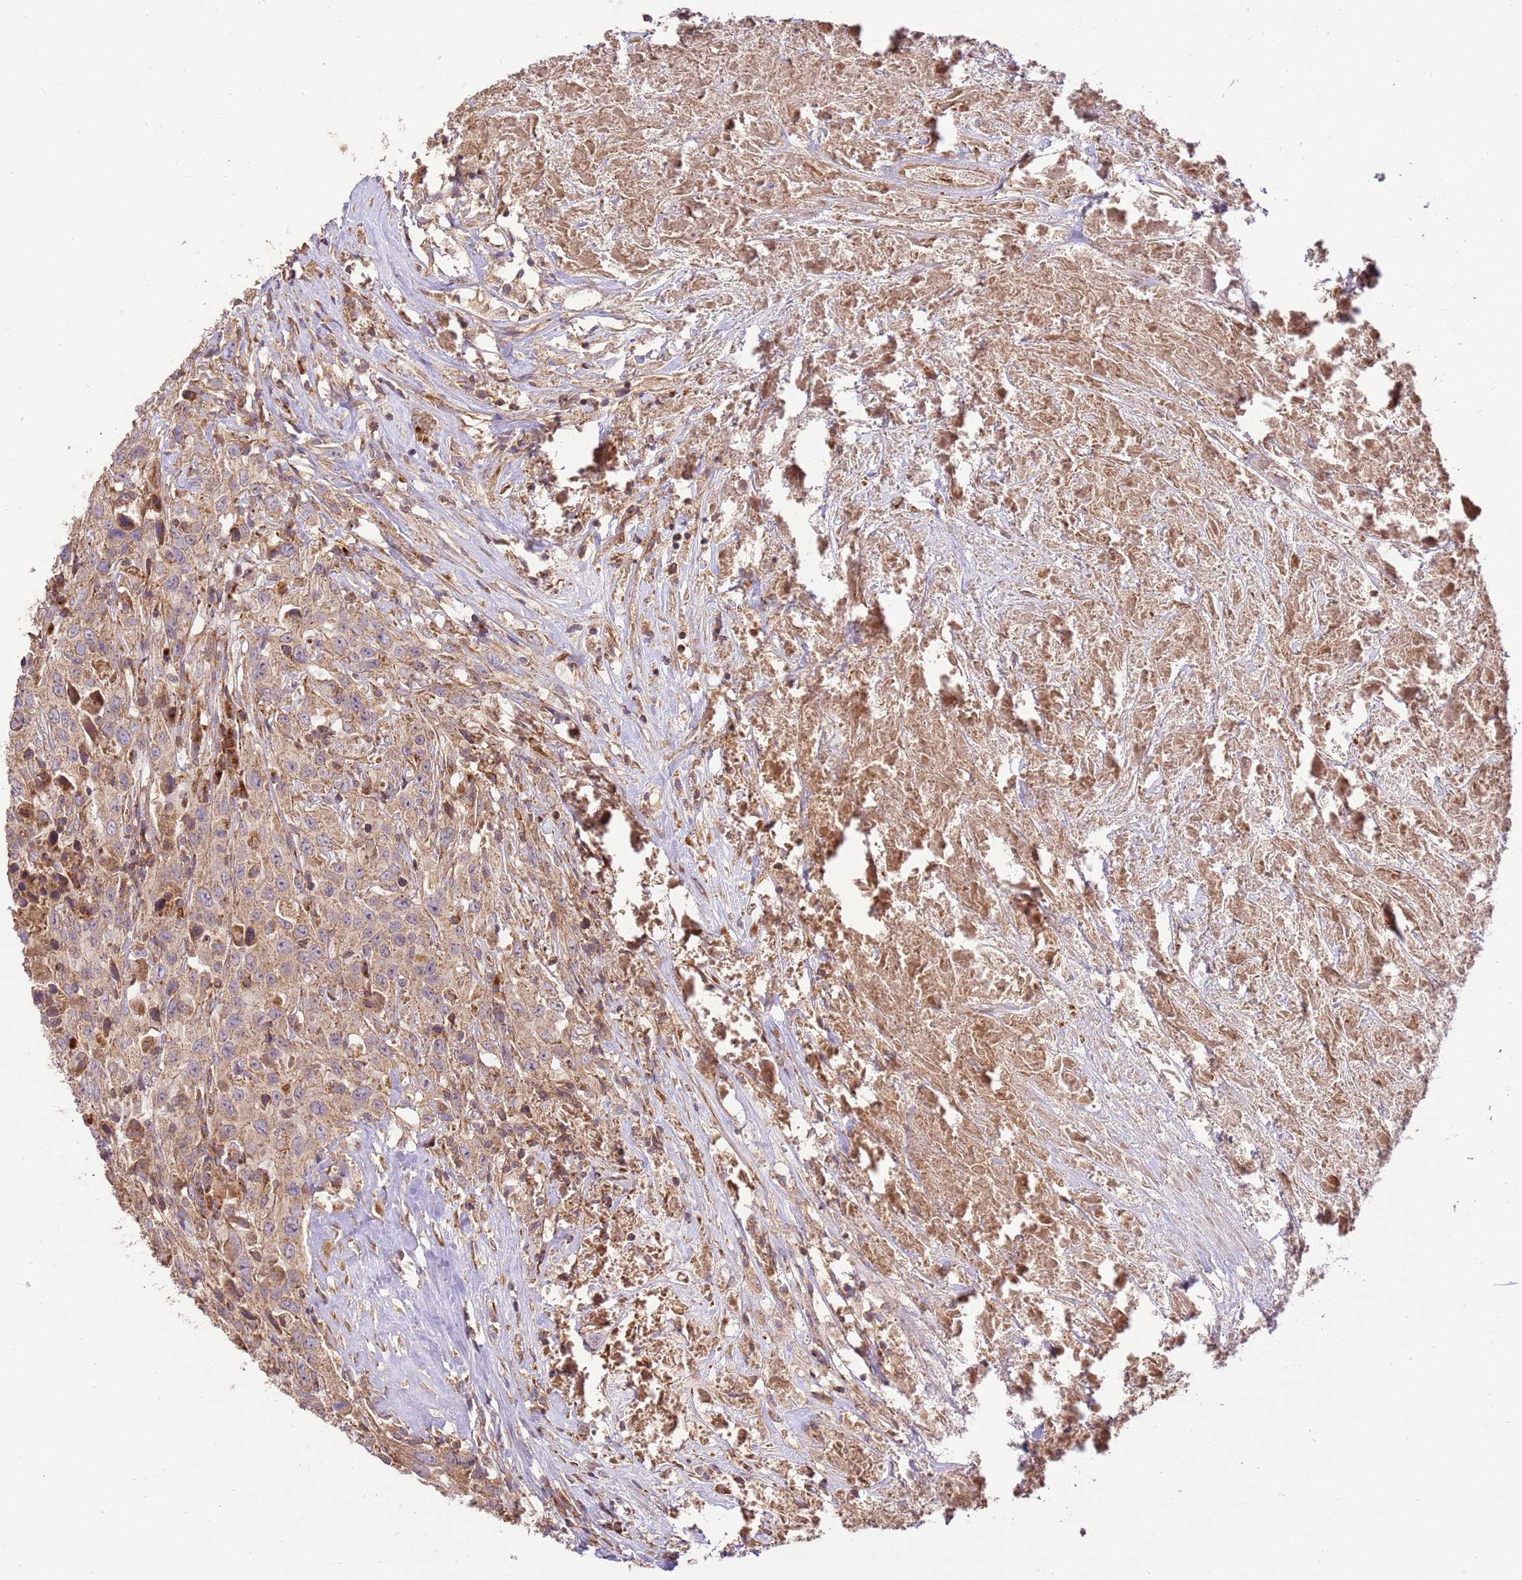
{"staining": {"intensity": "weak", "quantity": ">75%", "location": "cytoplasmic/membranous"}, "tissue": "urothelial cancer", "cell_type": "Tumor cells", "image_type": "cancer", "snomed": [{"axis": "morphology", "description": "Urothelial carcinoma, High grade"}, {"axis": "topography", "description": "Urinary bladder"}], "caption": "Immunohistochemical staining of urothelial carcinoma (high-grade) reveals low levels of weak cytoplasmic/membranous expression in approximately >75% of tumor cells.", "gene": "SPATA2L", "patient": {"sex": "male", "age": 61}}